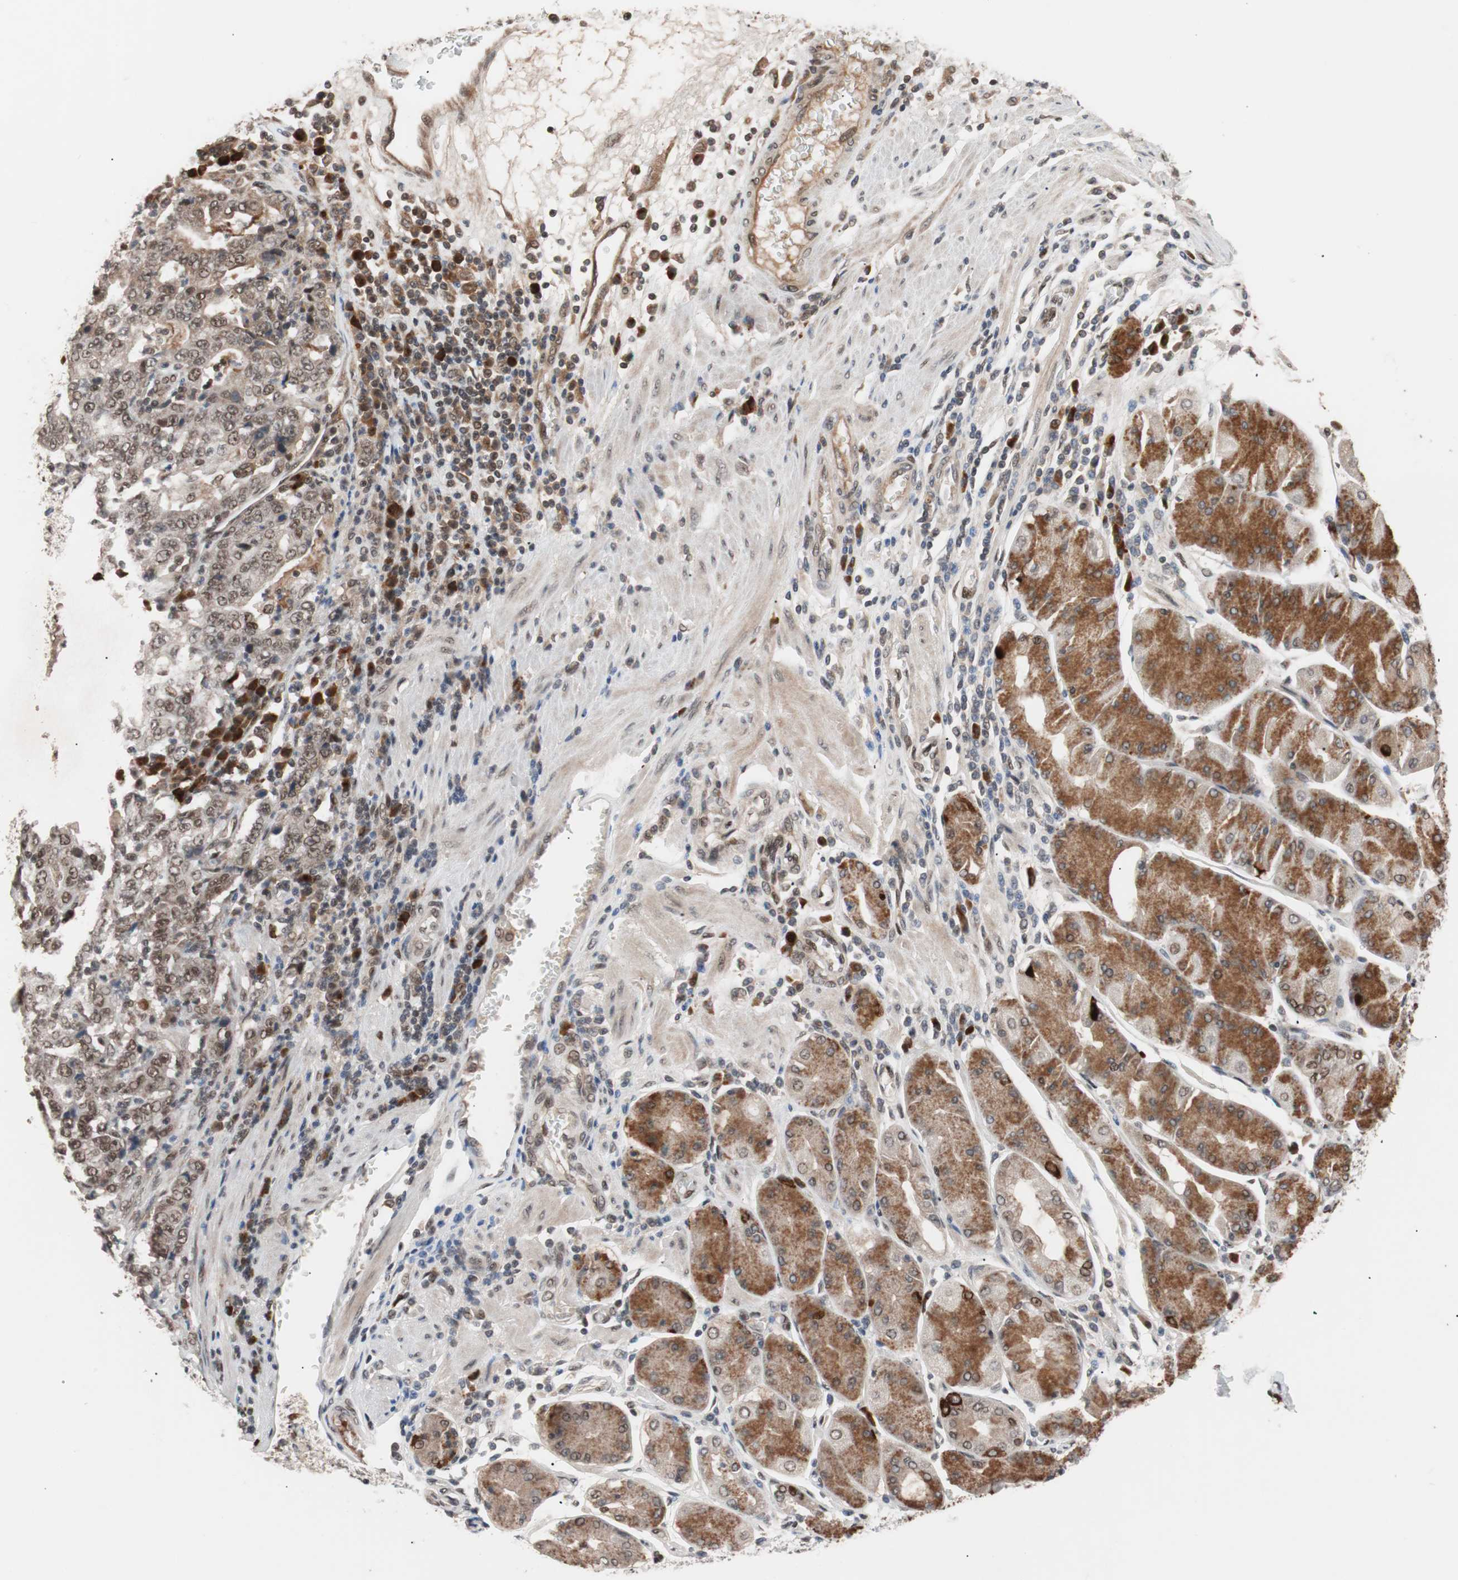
{"staining": {"intensity": "moderate", "quantity": ">75%", "location": "cytoplasmic/membranous,nuclear"}, "tissue": "stomach cancer", "cell_type": "Tumor cells", "image_type": "cancer", "snomed": [{"axis": "morphology", "description": "Normal tissue, NOS"}, {"axis": "morphology", "description": "Adenocarcinoma, NOS"}, {"axis": "topography", "description": "Stomach, upper"}, {"axis": "topography", "description": "Stomach"}], "caption": "Tumor cells display moderate cytoplasmic/membranous and nuclear expression in approximately >75% of cells in stomach cancer.", "gene": "CHAMP1", "patient": {"sex": "male", "age": 59}}